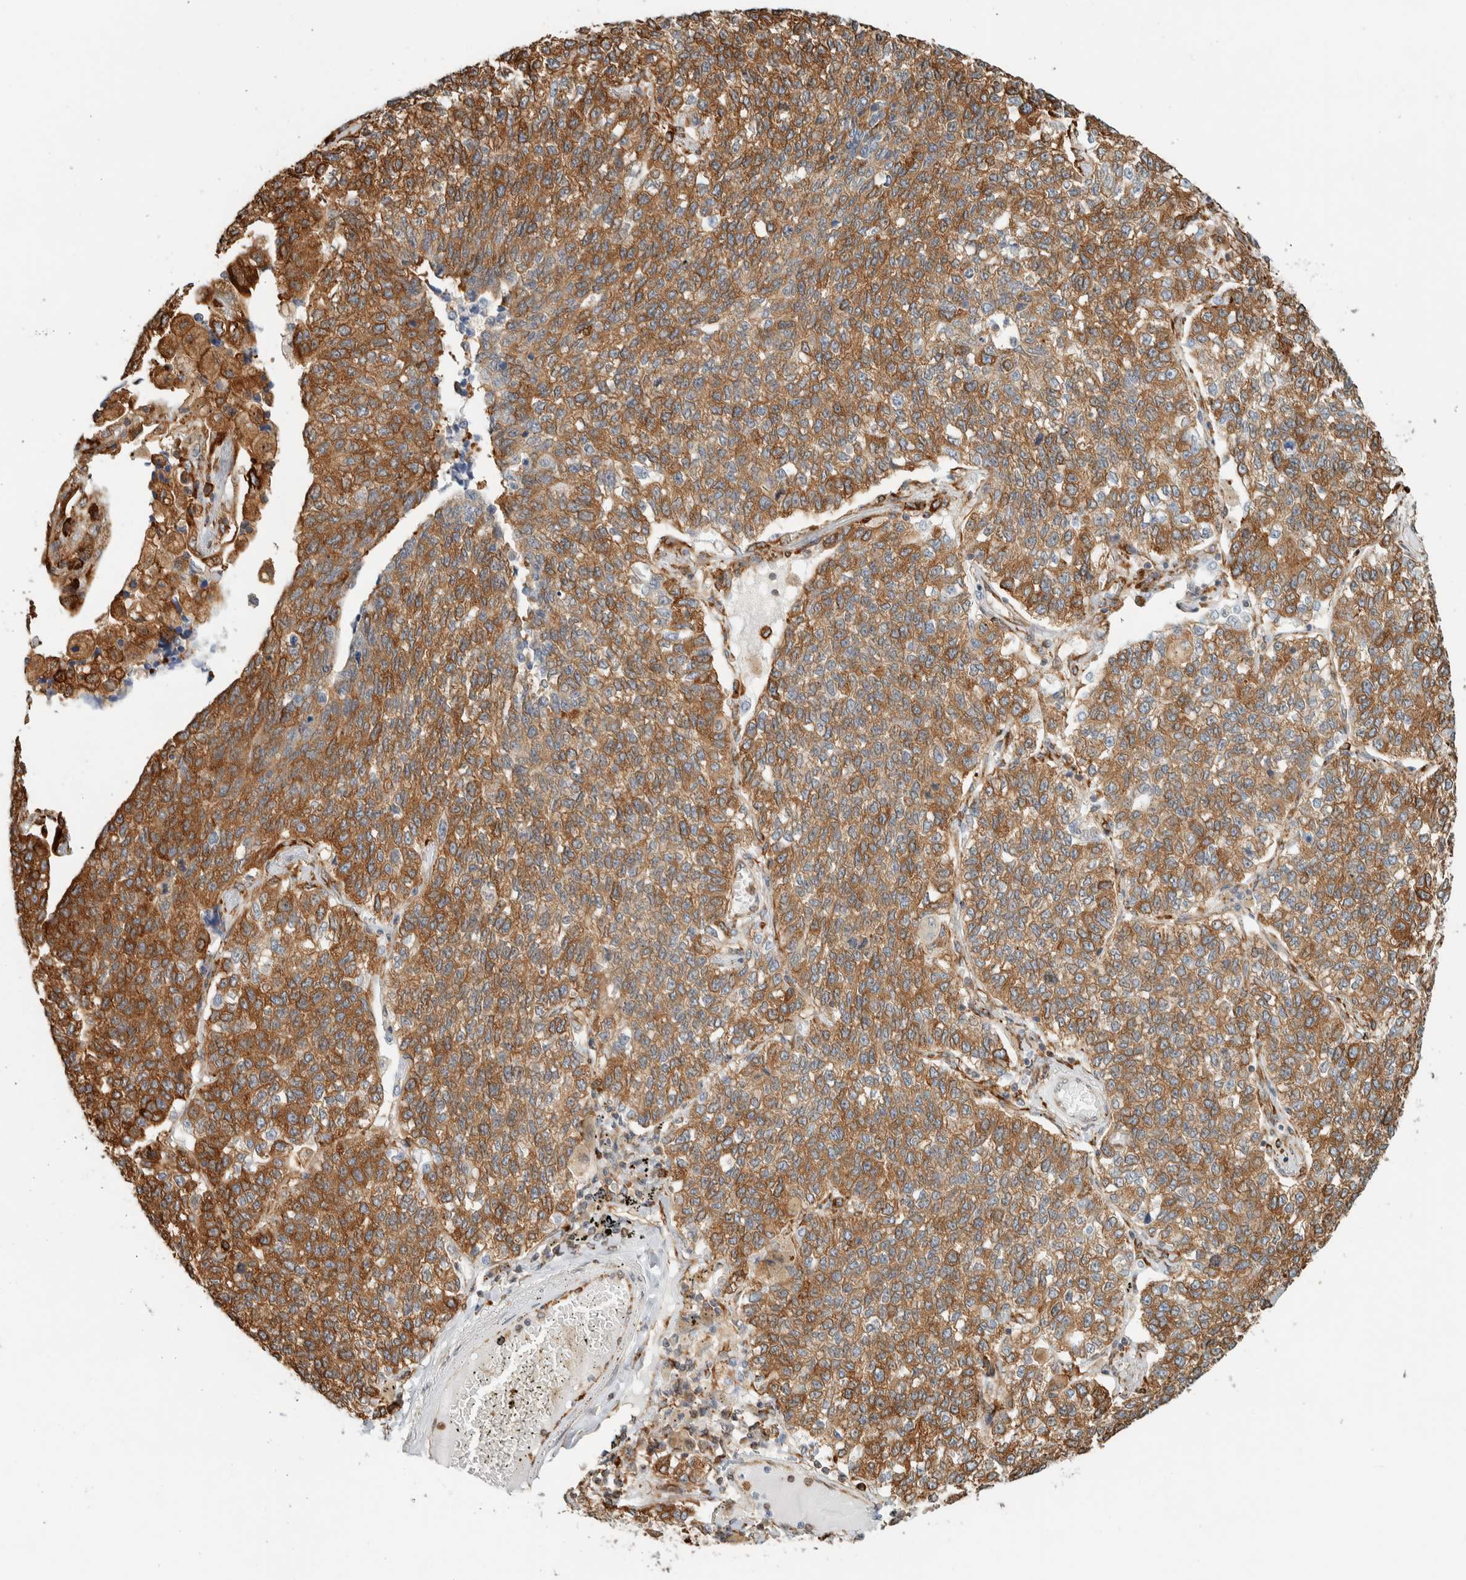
{"staining": {"intensity": "moderate", "quantity": ">75%", "location": "cytoplasmic/membranous"}, "tissue": "lung cancer", "cell_type": "Tumor cells", "image_type": "cancer", "snomed": [{"axis": "morphology", "description": "Adenocarcinoma, NOS"}, {"axis": "topography", "description": "Lung"}], "caption": "This is a histology image of immunohistochemistry staining of lung adenocarcinoma, which shows moderate staining in the cytoplasmic/membranous of tumor cells.", "gene": "LLGL2", "patient": {"sex": "male", "age": 49}}